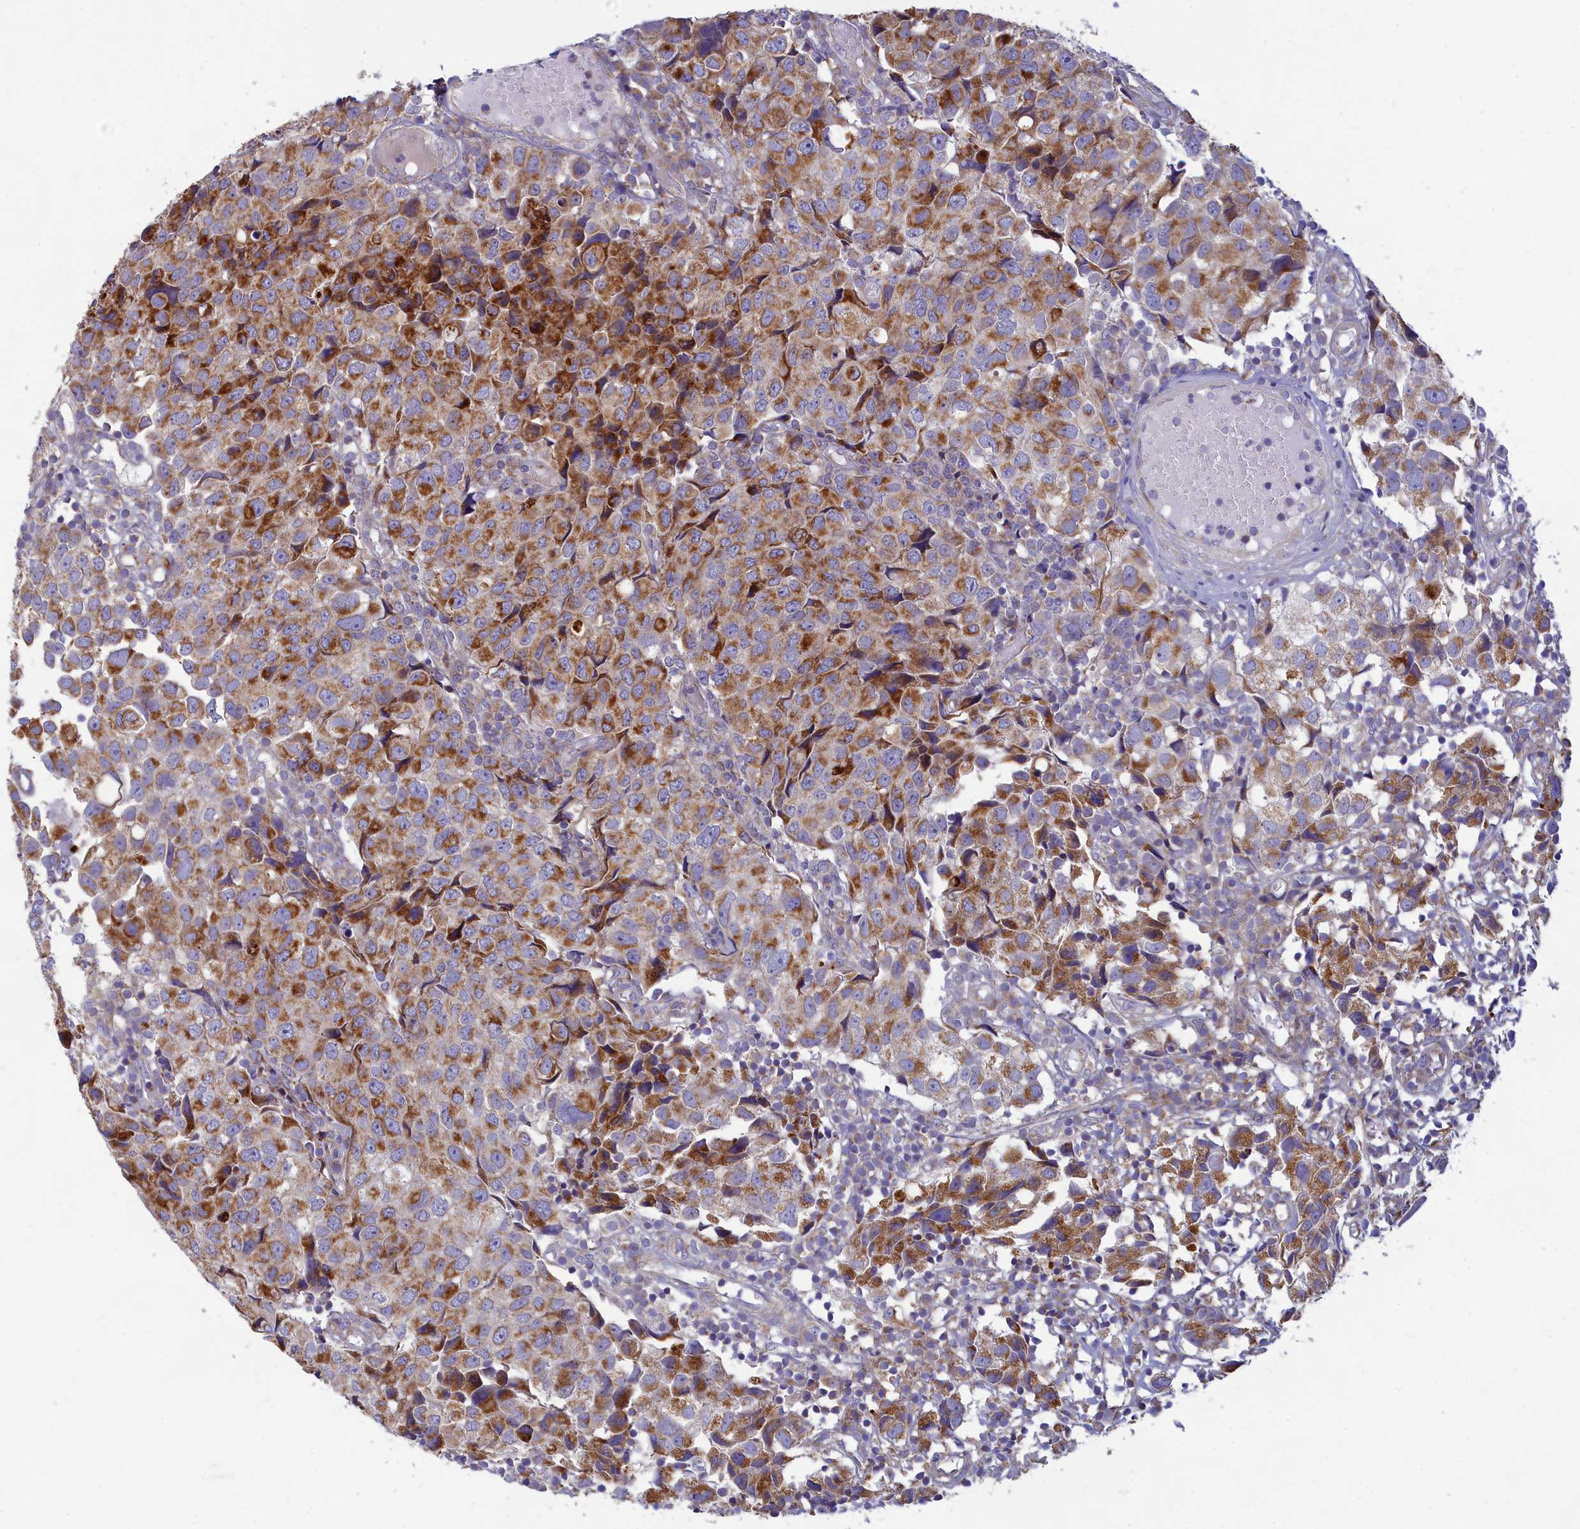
{"staining": {"intensity": "strong", "quantity": ">75%", "location": "cytoplasmic/membranous"}, "tissue": "urothelial cancer", "cell_type": "Tumor cells", "image_type": "cancer", "snomed": [{"axis": "morphology", "description": "Urothelial carcinoma, High grade"}, {"axis": "topography", "description": "Urinary bladder"}], "caption": "Immunohistochemistry (IHC) (DAB (3,3'-diaminobenzidine)) staining of urothelial cancer demonstrates strong cytoplasmic/membranous protein positivity in about >75% of tumor cells.", "gene": "TMEM30B", "patient": {"sex": "female", "age": 75}}